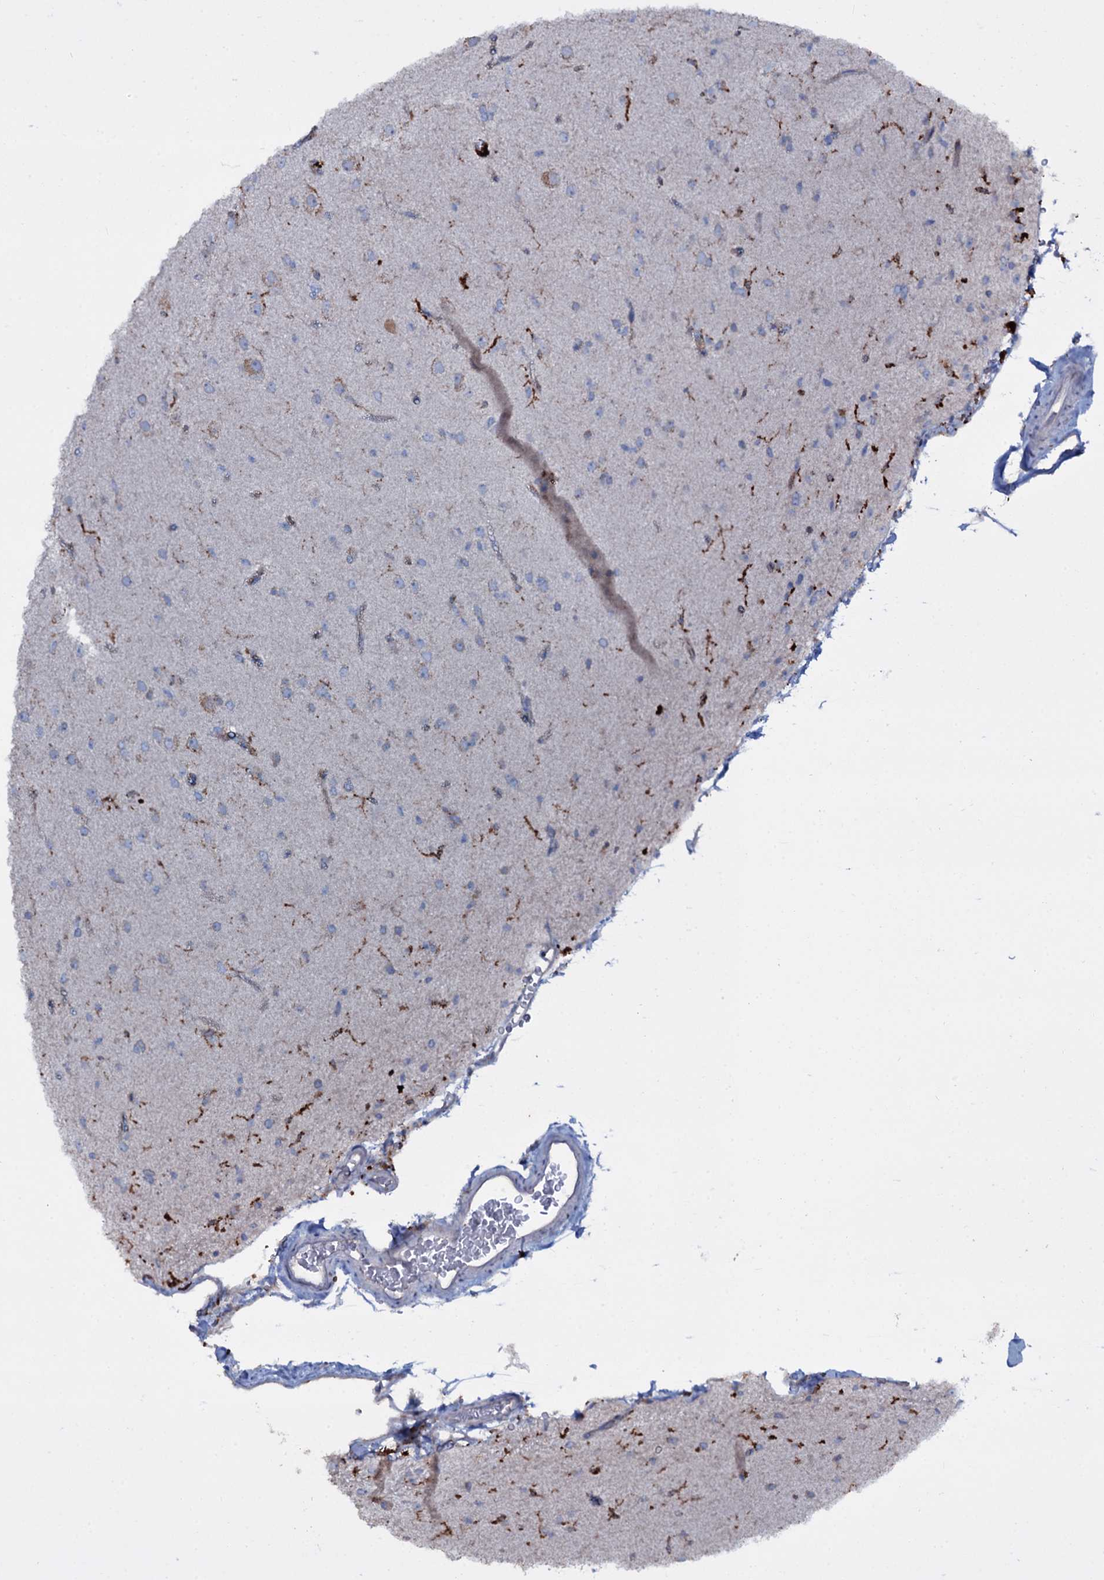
{"staining": {"intensity": "negative", "quantity": "none", "location": "none"}, "tissue": "glioma", "cell_type": "Tumor cells", "image_type": "cancer", "snomed": [{"axis": "morphology", "description": "Glioma, malignant, Low grade"}, {"axis": "topography", "description": "Brain"}], "caption": "An image of glioma stained for a protein demonstrates no brown staining in tumor cells.", "gene": "OSBPL2", "patient": {"sex": "male", "age": 65}}